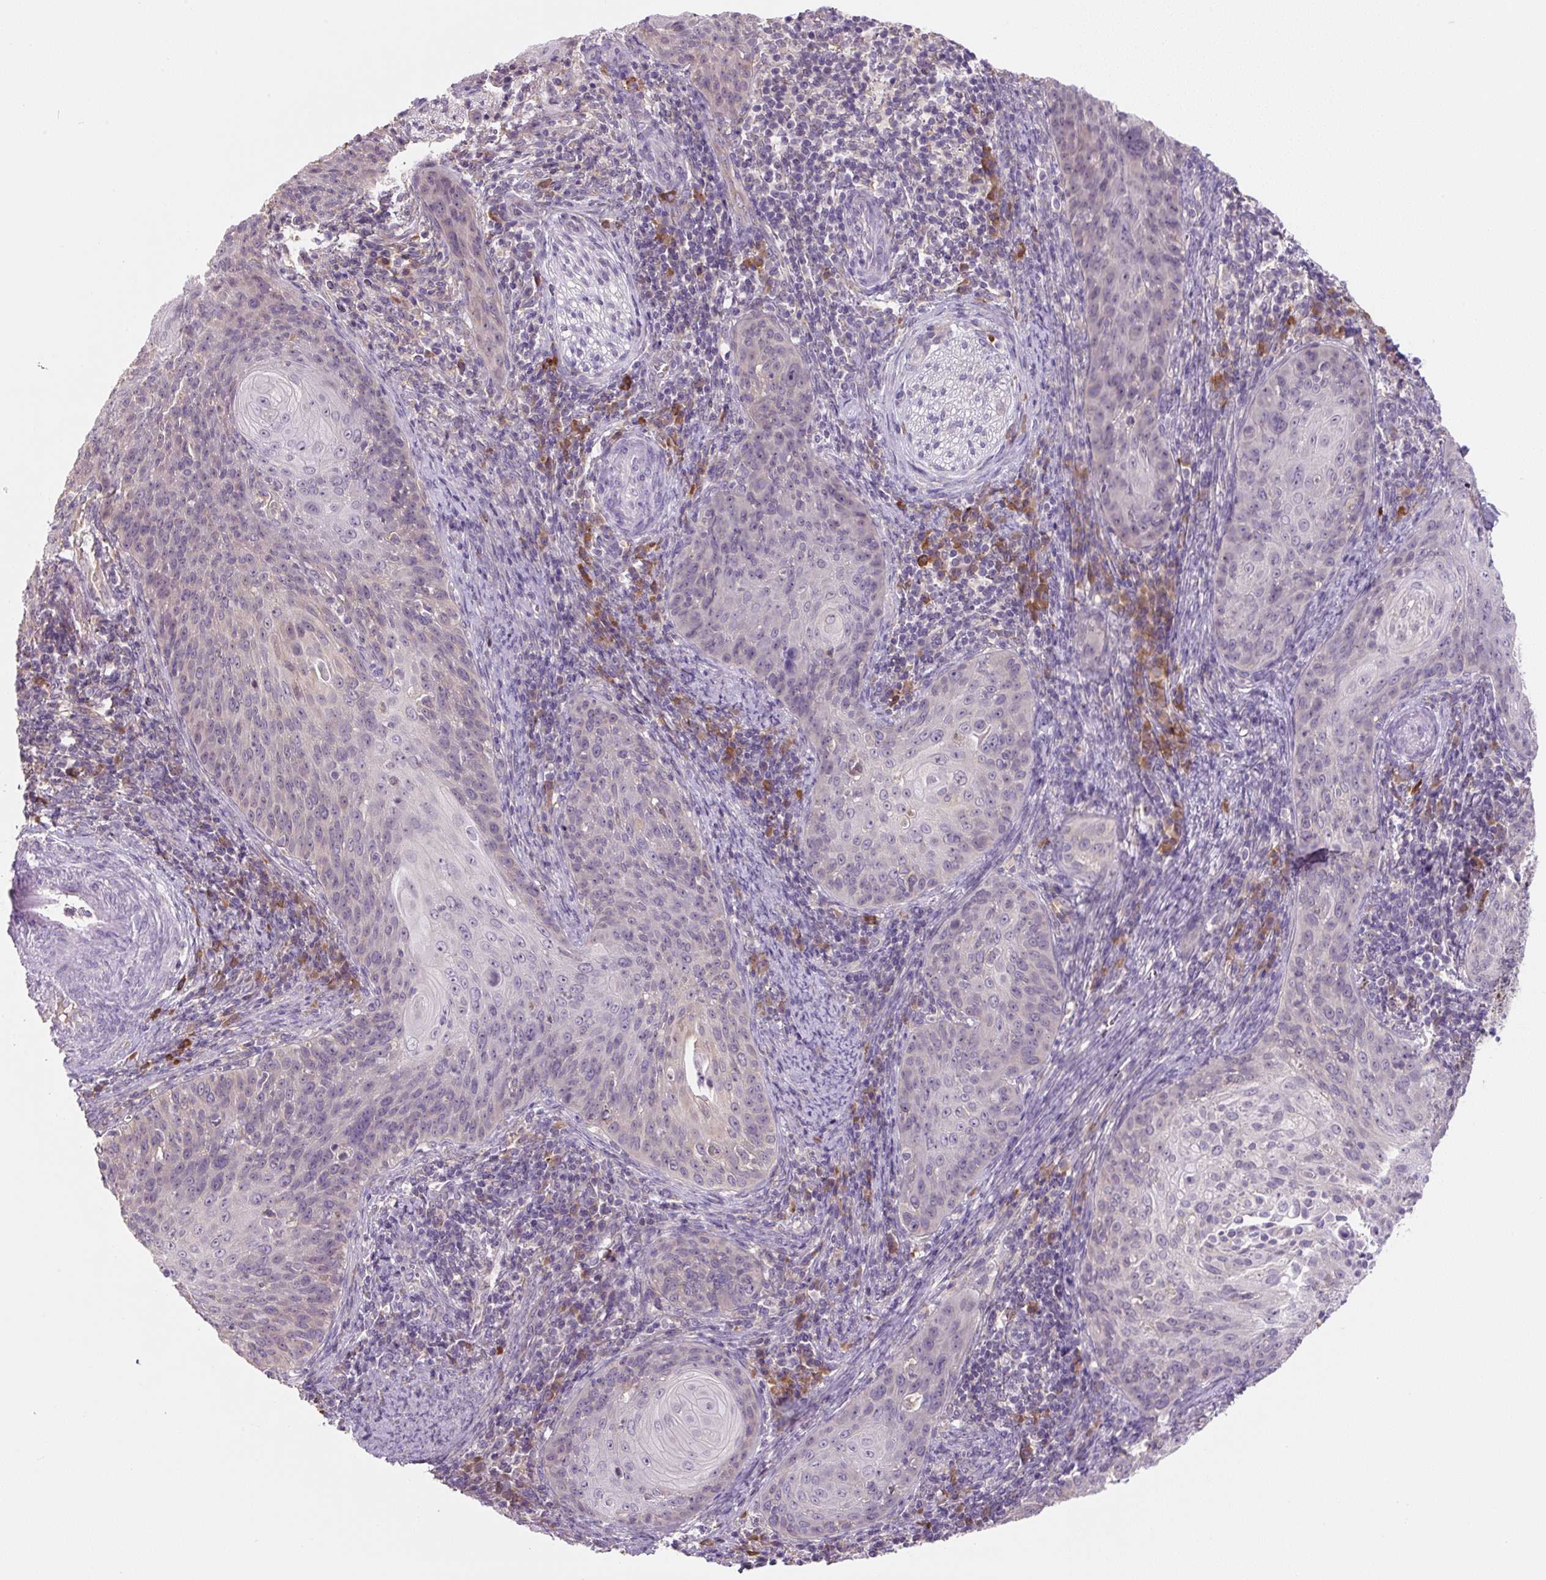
{"staining": {"intensity": "negative", "quantity": "none", "location": "none"}, "tissue": "cervical cancer", "cell_type": "Tumor cells", "image_type": "cancer", "snomed": [{"axis": "morphology", "description": "Squamous cell carcinoma, NOS"}, {"axis": "topography", "description": "Cervix"}], "caption": "An immunohistochemistry (IHC) micrograph of cervical cancer (squamous cell carcinoma) is shown. There is no staining in tumor cells of cervical cancer (squamous cell carcinoma).", "gene": "FZD5", "patient": {"sex": "female", "age": 30}}